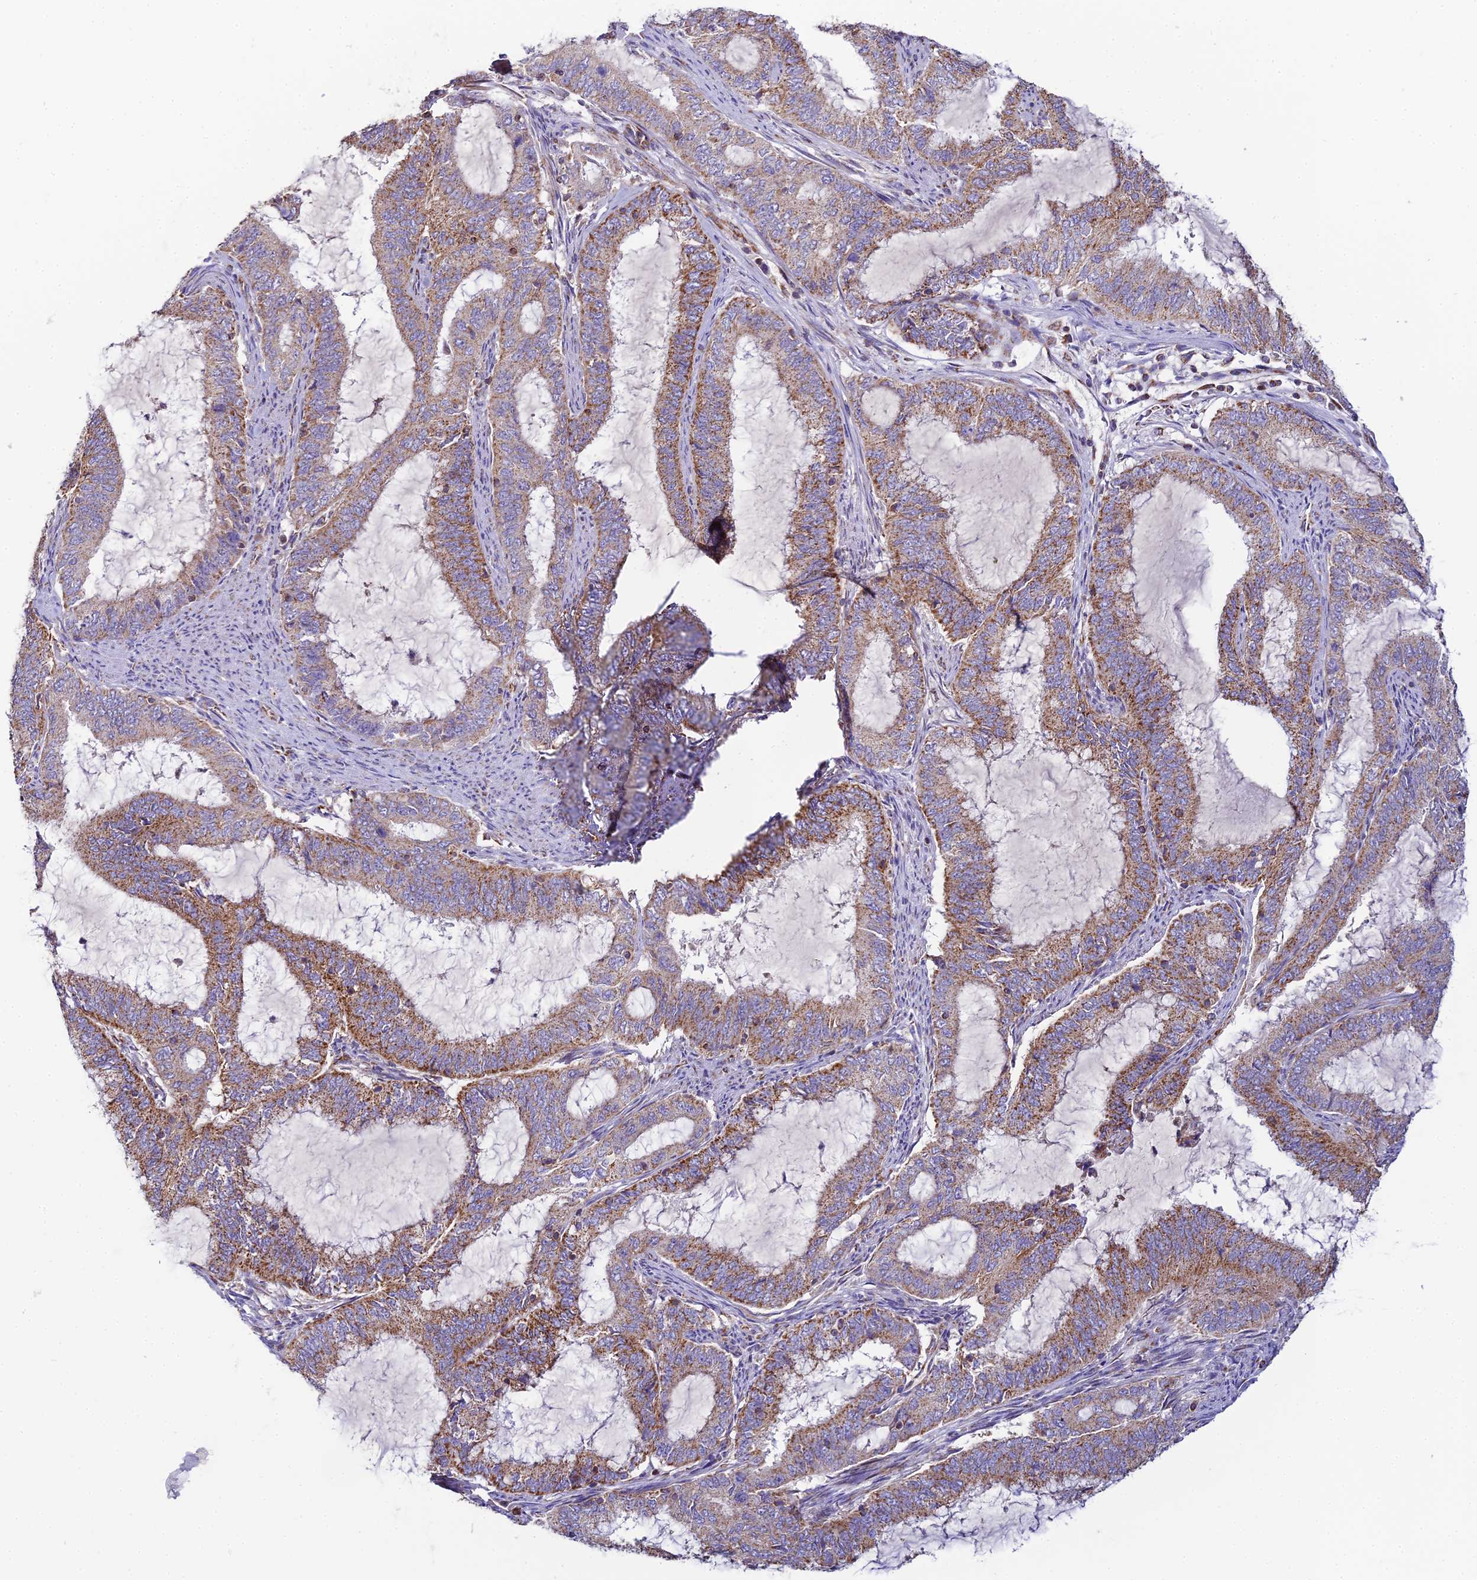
{"staining": {"intensity": "moderate", "quantity": ">75%", "location": "cytoplasmic/membranous"}, "tissue": "endometrial cancer", "cell_type": "Tumor cells", "image_type": "cancer", "snomed": [{"axis": "morphology", "description": "Adenocarcinoma, NOS"}, {"axis": "topography", "description": "Endometrium"}], "caption": "High-magnification brightfield microscopy of endometrial cancer stained with DAB (brown) and counterstained with hematoxylin (blue). tumor cells exhibit moderate cytoplasmic/membranous positivity is appreciated in about>75% of cells. Immunohistochemistry stains the protein in brown and the nuclei are stained blue.", "gene": "NIPSNAP3A", "patient": {"sex": "female", "age": 51}}